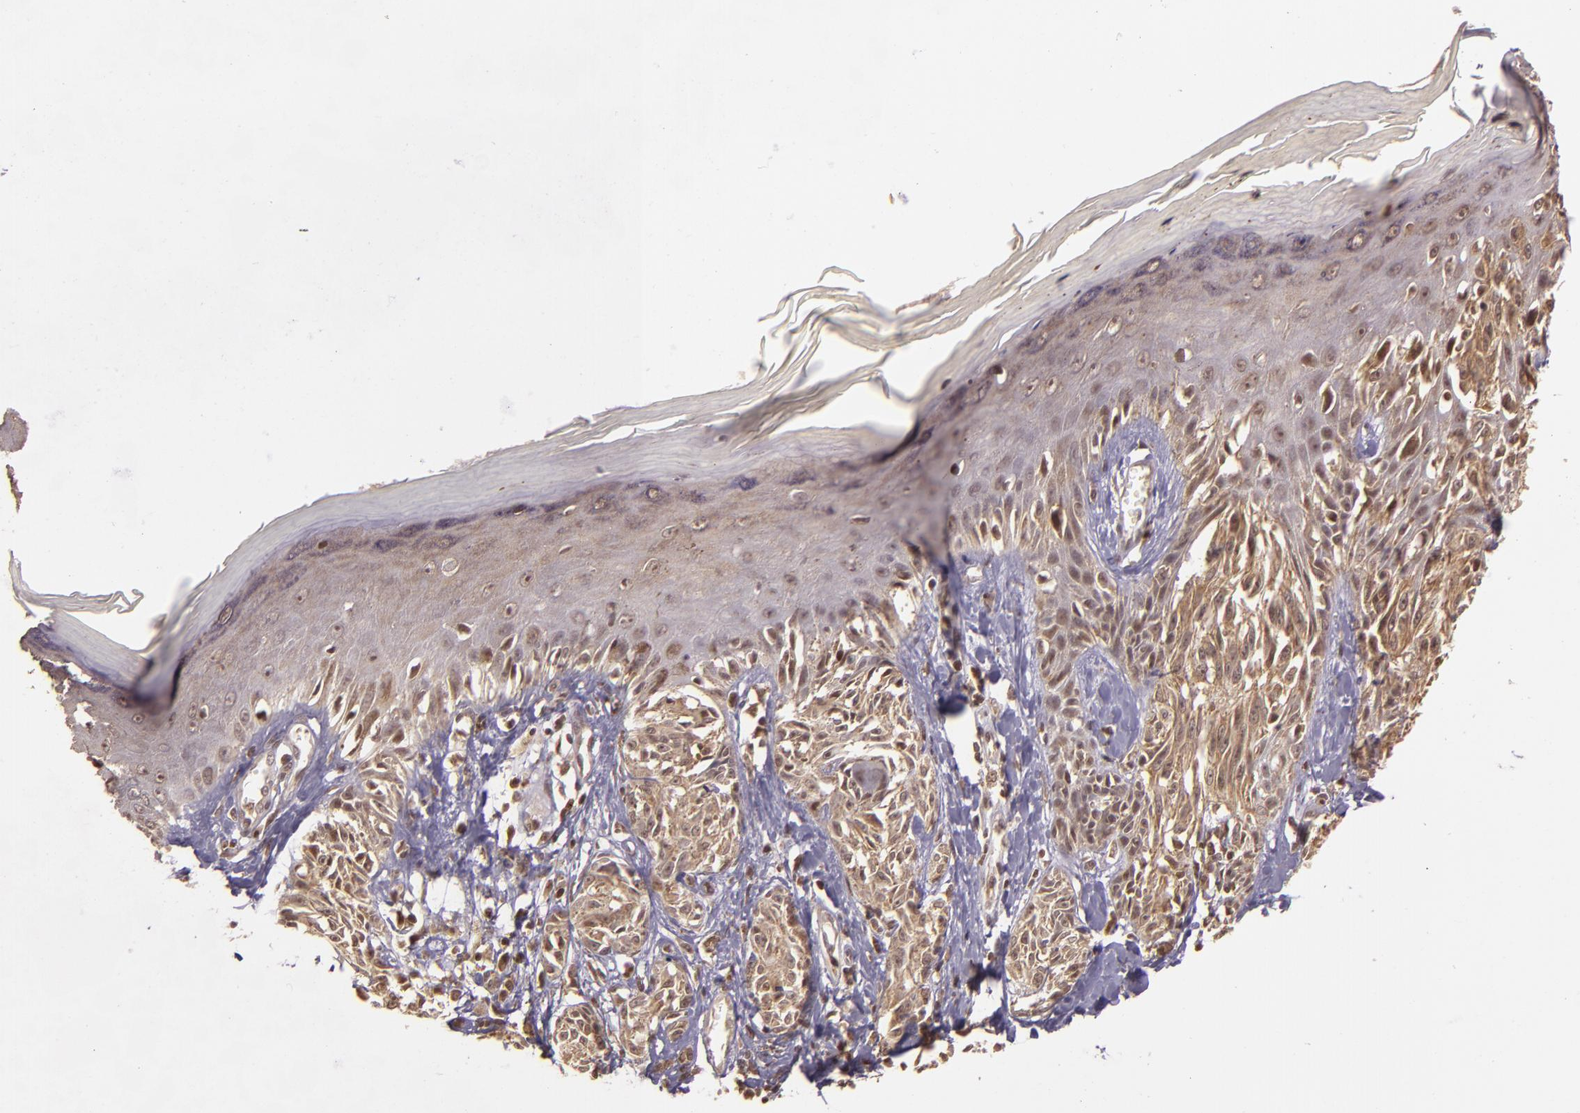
{"staining": {"intensity": "weak", "quantity": ">75%", "location": "cytoplasmic/membranous"}, "tissue": "melanoma", "cell_type": "Tumor cells", "image_type": "cancer", "snomed": [{"axis": "morphology", "description": "Malignant melanoma, NOS"}, {"axis": "topography", "description": "Skin"}], "caption": "Immunohistochemistry (DAB) staining of human melanoma demonstrates weak cytoplasmic/membranous protein expression in approximately >75% of tumor cells.", "gene": "TXNRD2", "patient": {"sex": "female", "age": 77}}